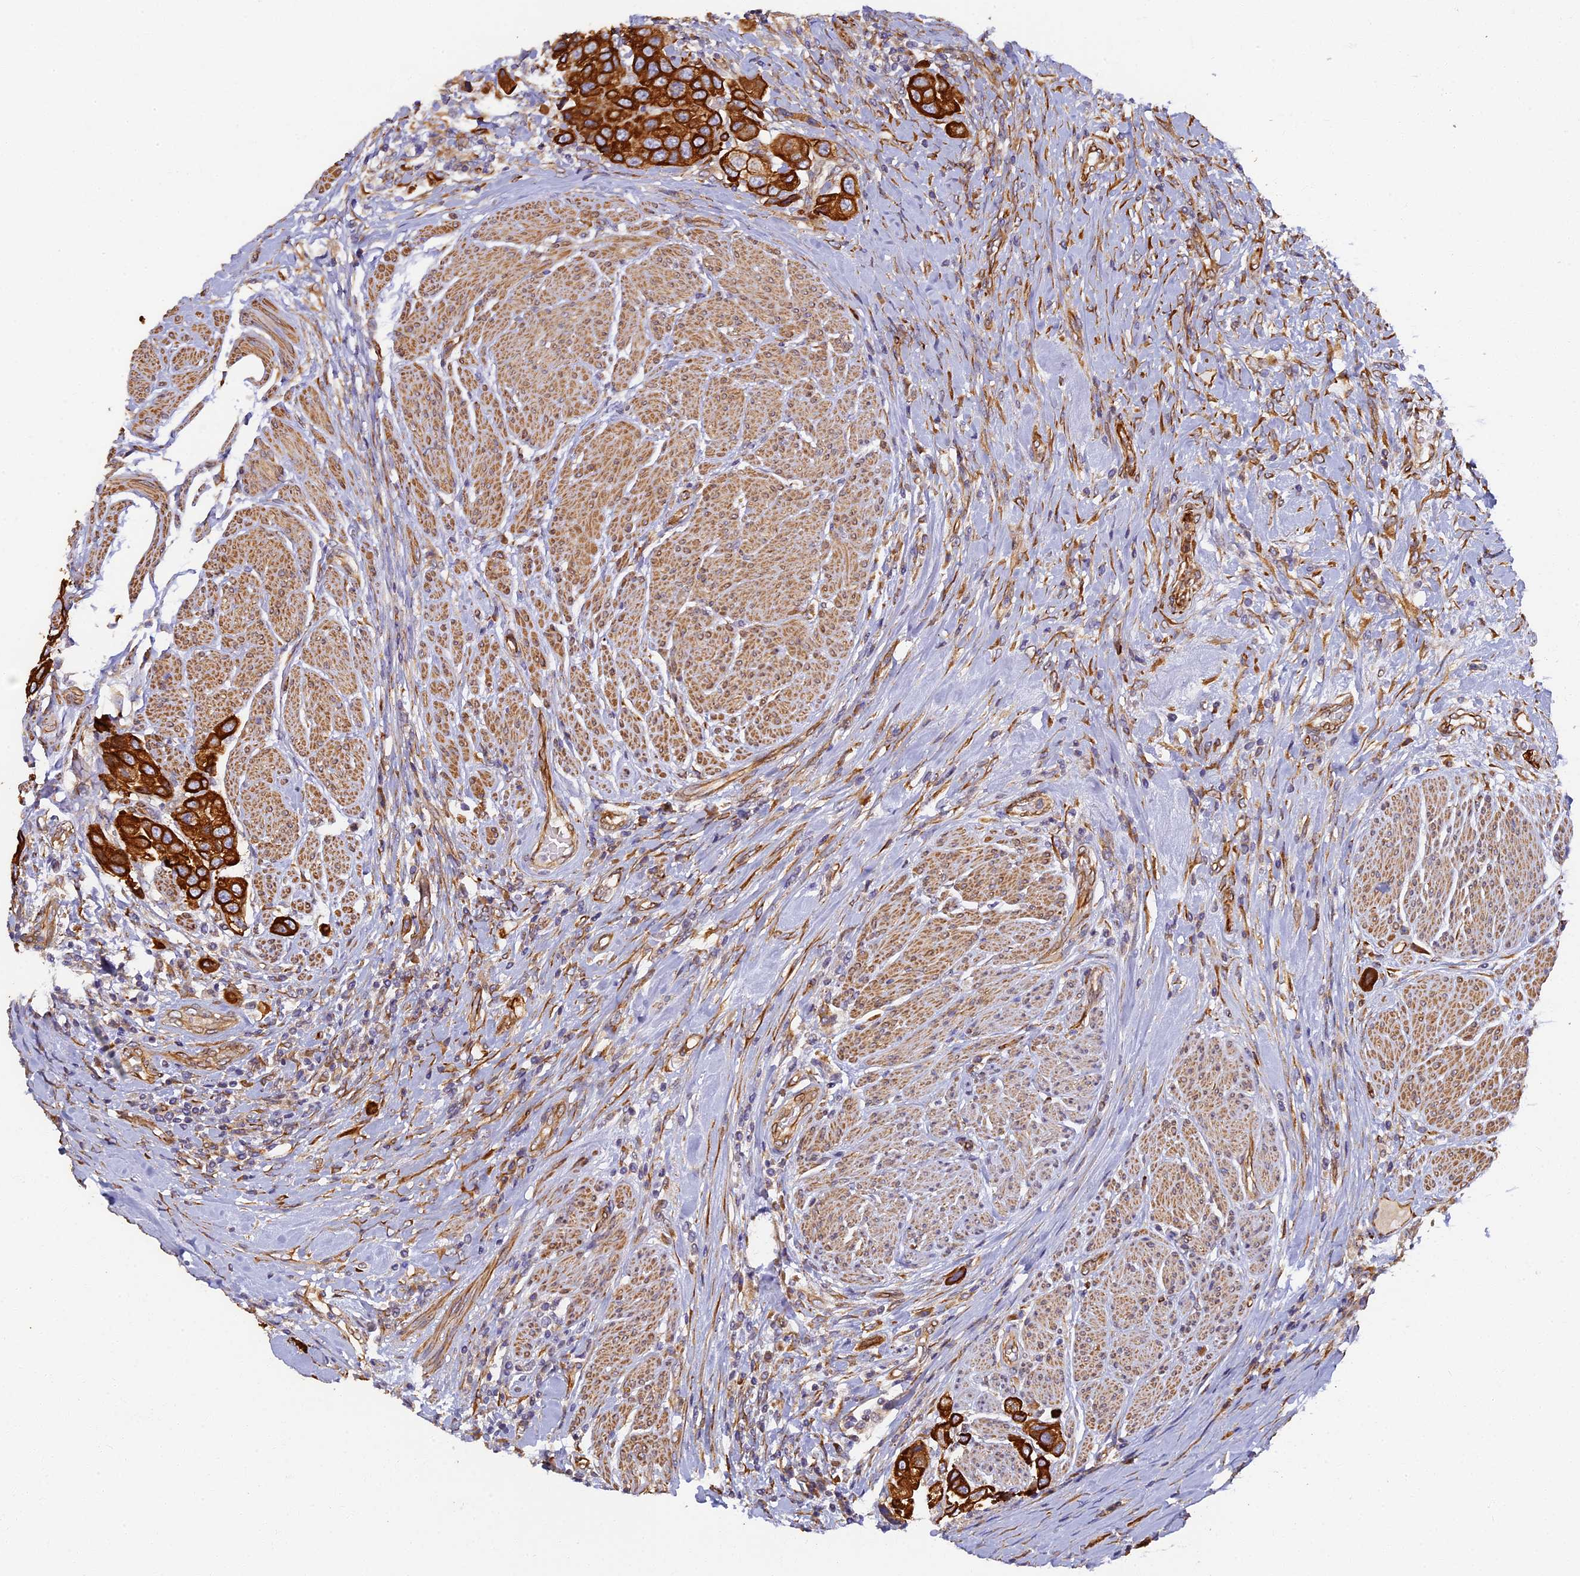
{"staining": {"intensity": "strong", "quantity": ">75%", "location": "cytoplasmic/membranous"}, "tissue": "urothelial cancer", "cell_type": "Tumor cells", "image_type": "cancer", "snomed": [{"axis": "morphology", "description": "Urothelial carcinoma, High grade"}, {"axis": "topography", "description": "Urinary bladder"}], "caption": "Approximately >75% of tumor cells in urothelial cancer show strong cytoplasmic/membranous protein staining as visualized by brown immunohistochemical staining.", "gene": "LRRC57", "patient": {"sex": "male", "age": 50}}